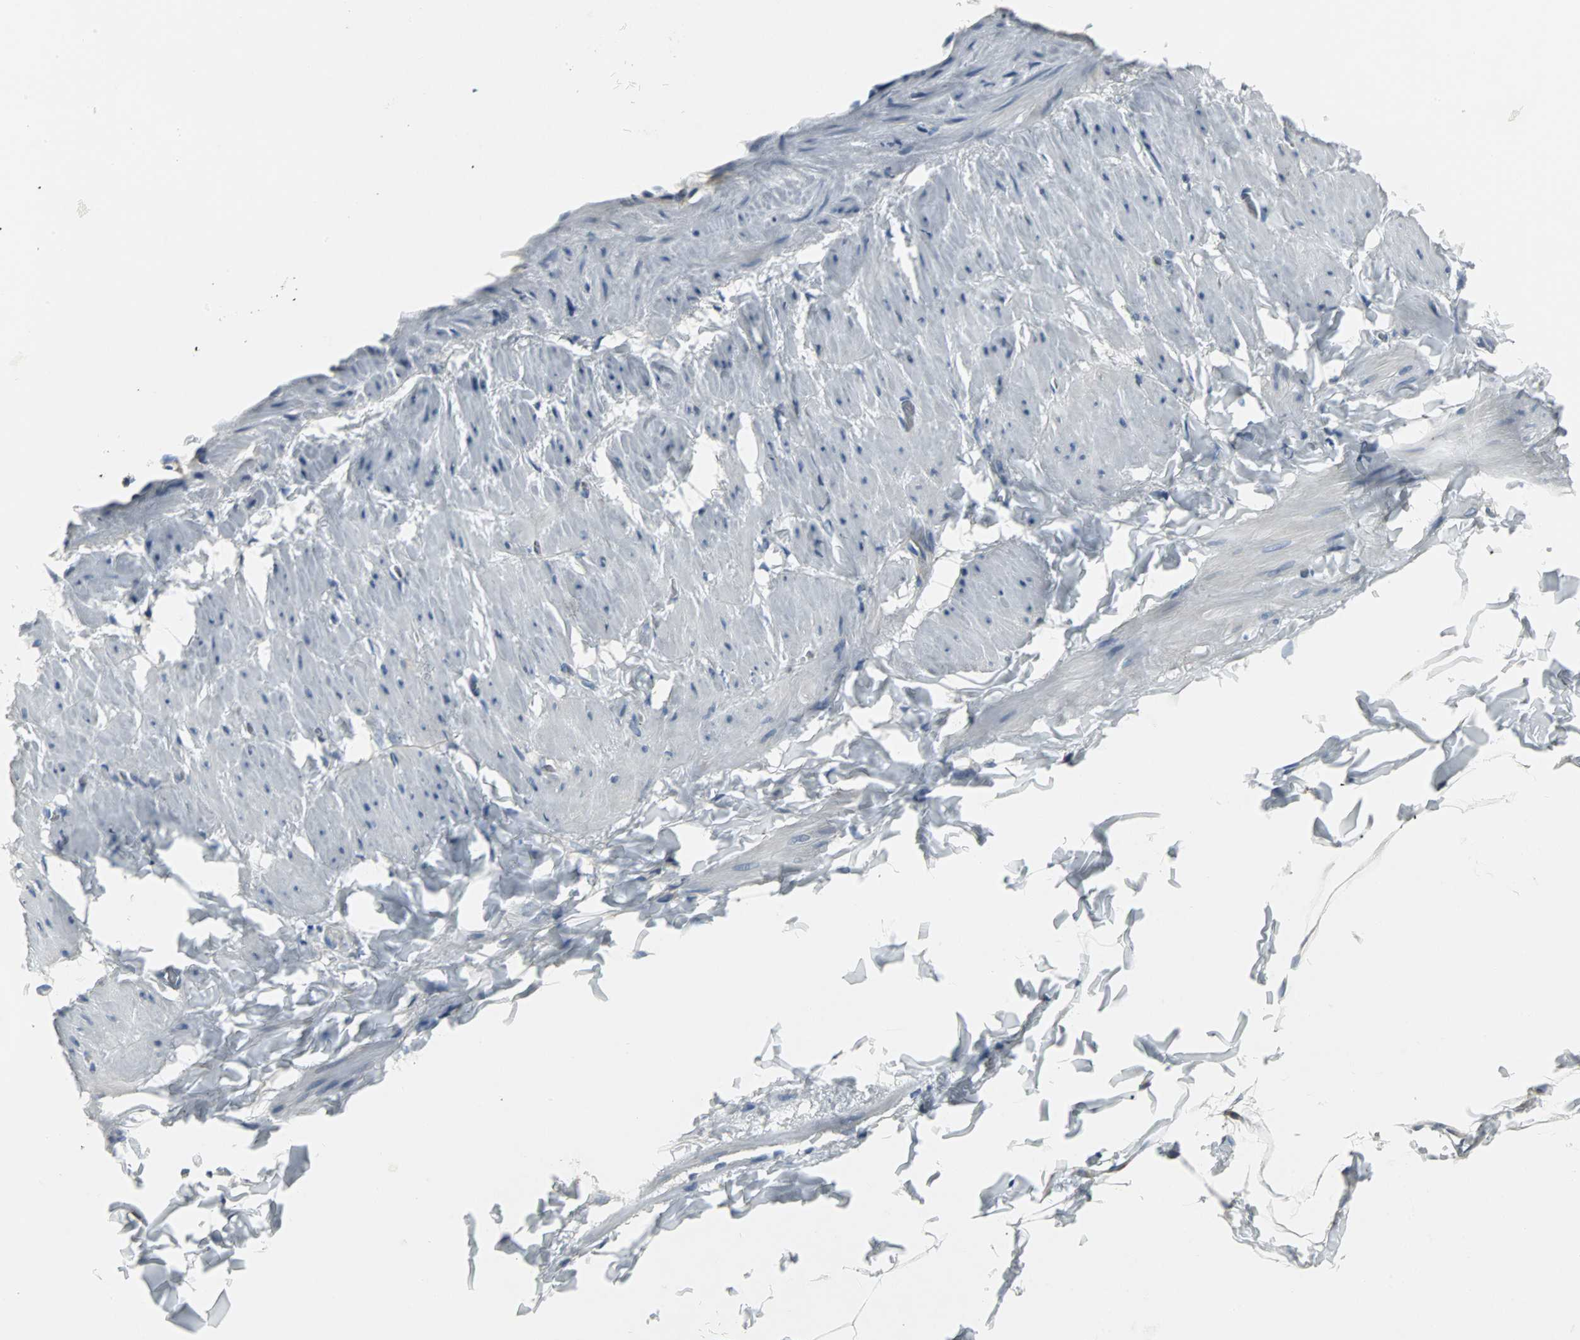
{"staining": {"intensity": "negative", "quantity": "none", "location": "none"}, "tissue": "adipose tissue", "cell_type": "Adipocytes", "image_type": "normal", "snomed": [{"axis": "morphology", "description": "Normal tissue, NOS"}, {"axis": "topography", "description": "Soft tissue"}], "caption": "Adipocytes show no significant protein staining in benign adipose tissue. (Stains: DAB (3,3'-diaminobenzidine) IHC with hematoxylin counter stain, Microscopy: brightfield microscopy at high magnification).", "gene": "SLC2A5", "patient": {"sex": "male", "age": 26}}